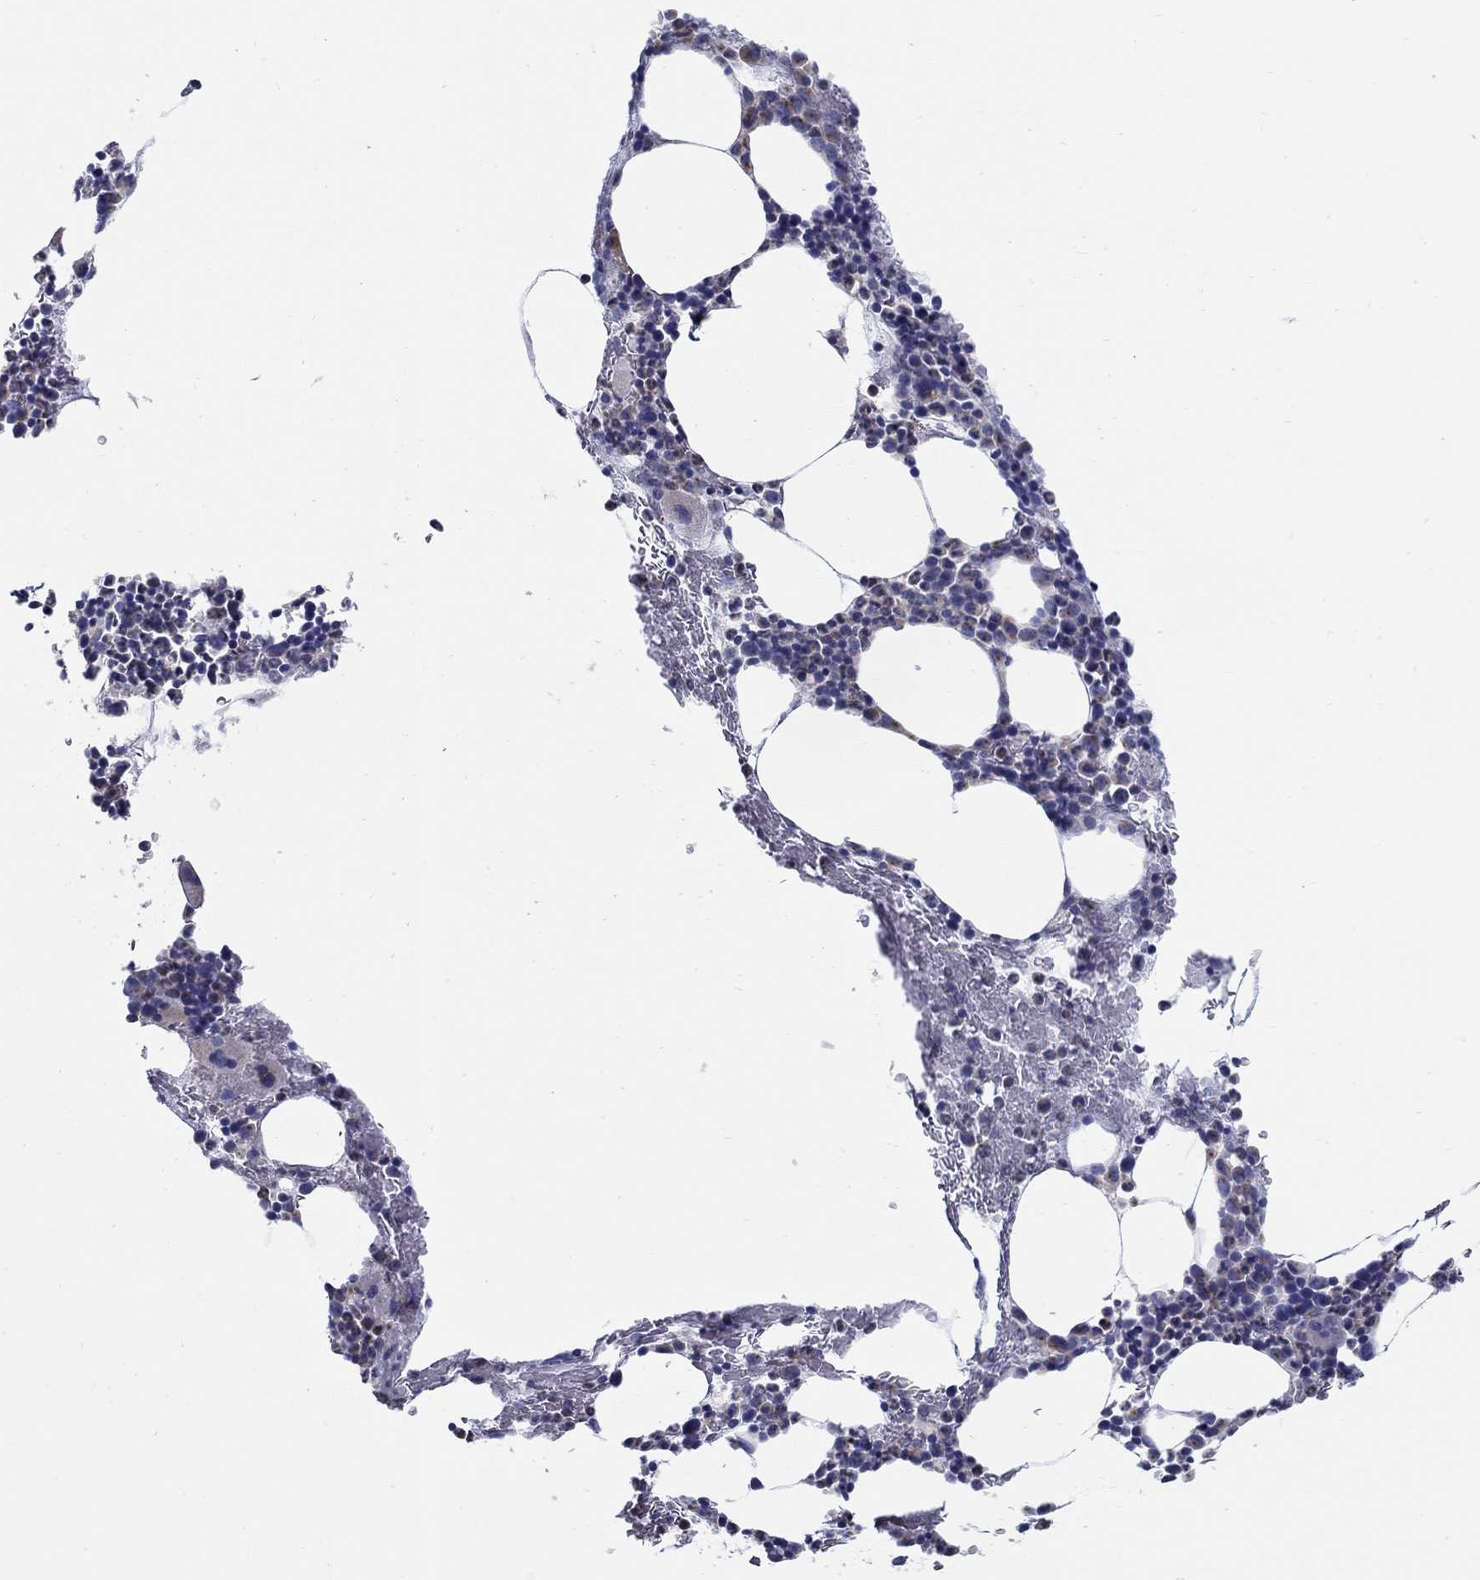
{"staining": {"intensity": "negative", "quantity": "none", "location": "none"}, "tissue": "bone marrow", "cell_type": "Hematopoietic cells", "image_type": "normal", "snomed": [{"axis": "morphology", "description": "Normal tissue, NOS"}, {"axis": "topography", "description": "Bone marrow"}], "caption": "Immunohistochemical staining of normal bone marrow shows no significant expression in hematopoietic cells. (Immunohistochemistry (ihc), brightfield microscopy, high magnification).", "gene": "ABCA4", "patient": {"sex": "male", "age": 83}}